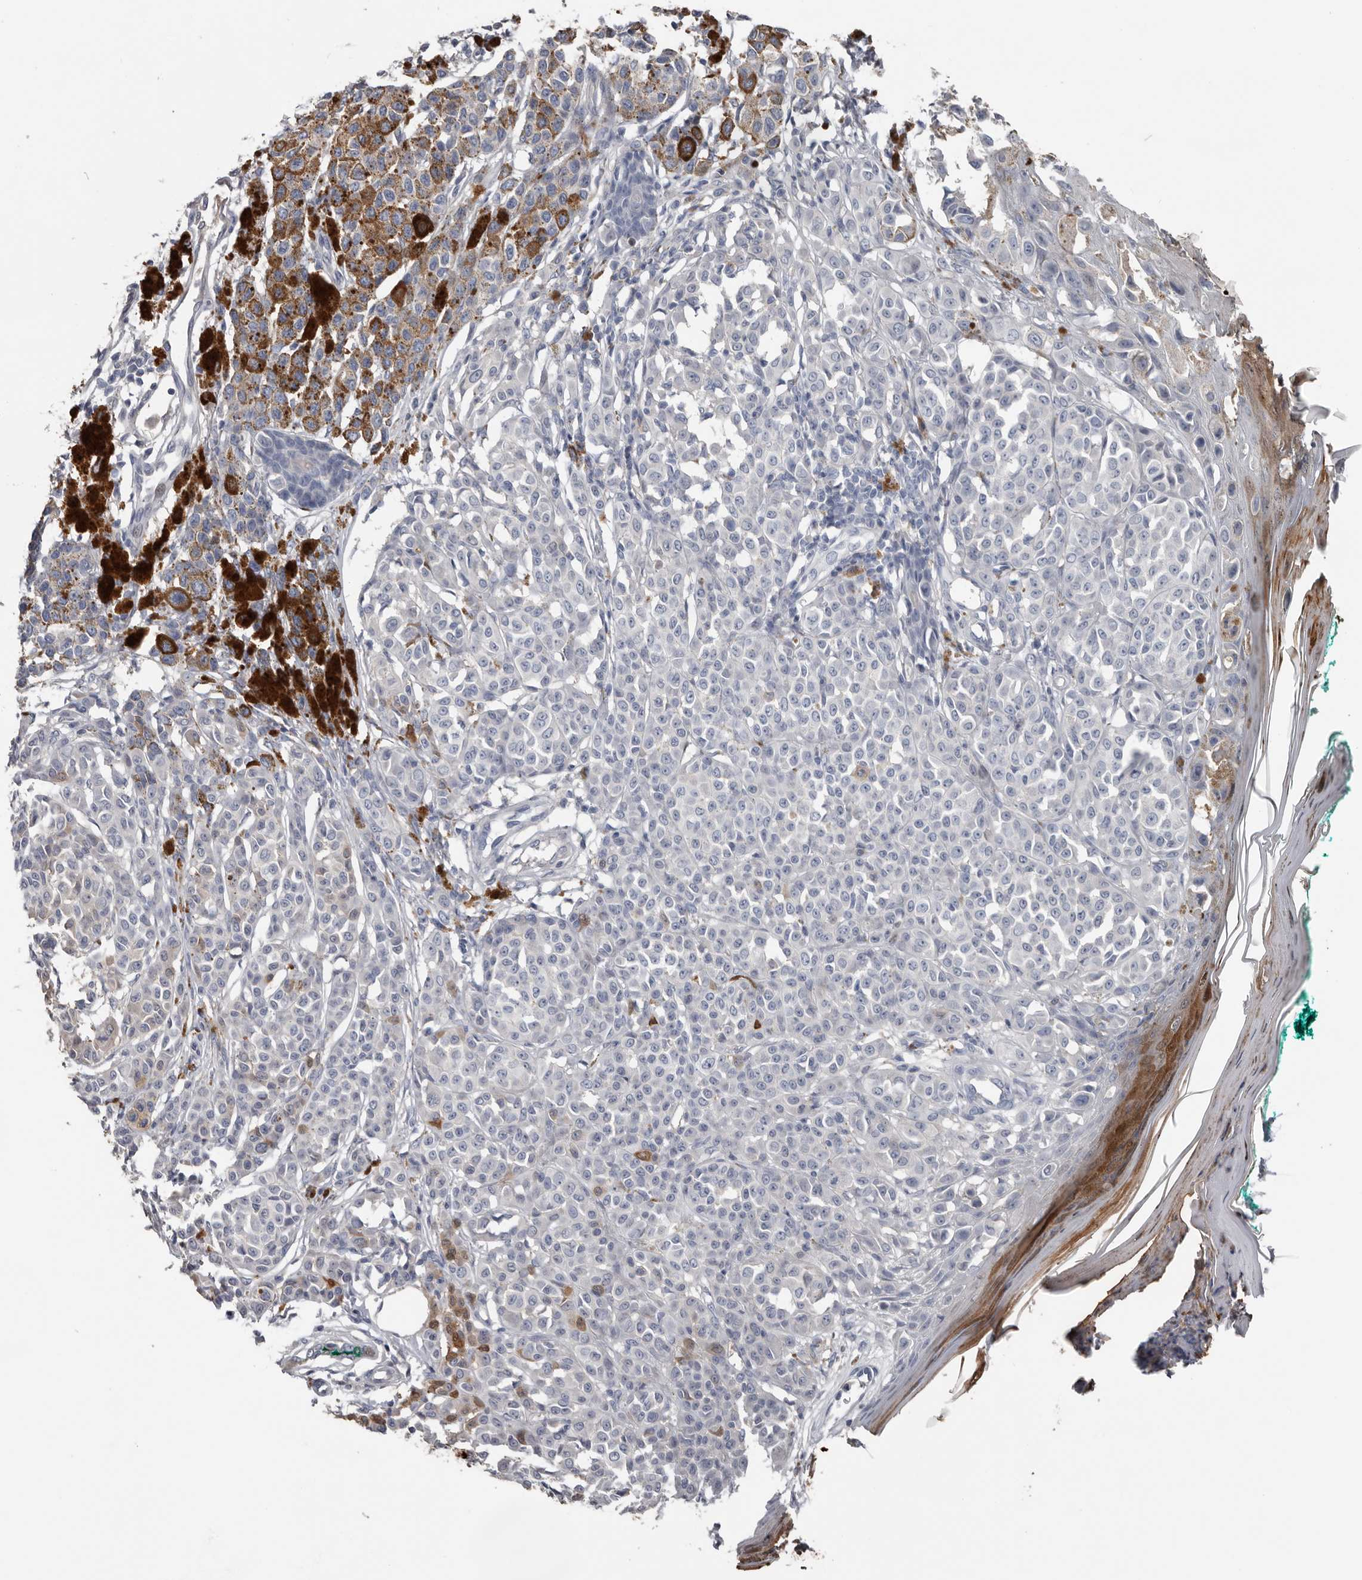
{"staining": {"intensity": "moderate", "quantity": "<25%", "location": "cytoplasmic/membranous"}, "tissue": "melanoma", "cell_type": "Tumor cells", "image_type": "cancer", "snomed": [{"axis": "morphology", "description": "Malignant melanoma, NOS"}, {"axis": "topography", "description": "Skin of leg"}], "caption": "Moderate cytoplasmic/membranous staining for a protein is present in about <25% of tumor cells of melanoma using immunohistochemistry.", "gene": "FABP7", "patient": {"sex": "female", "age": 72}}